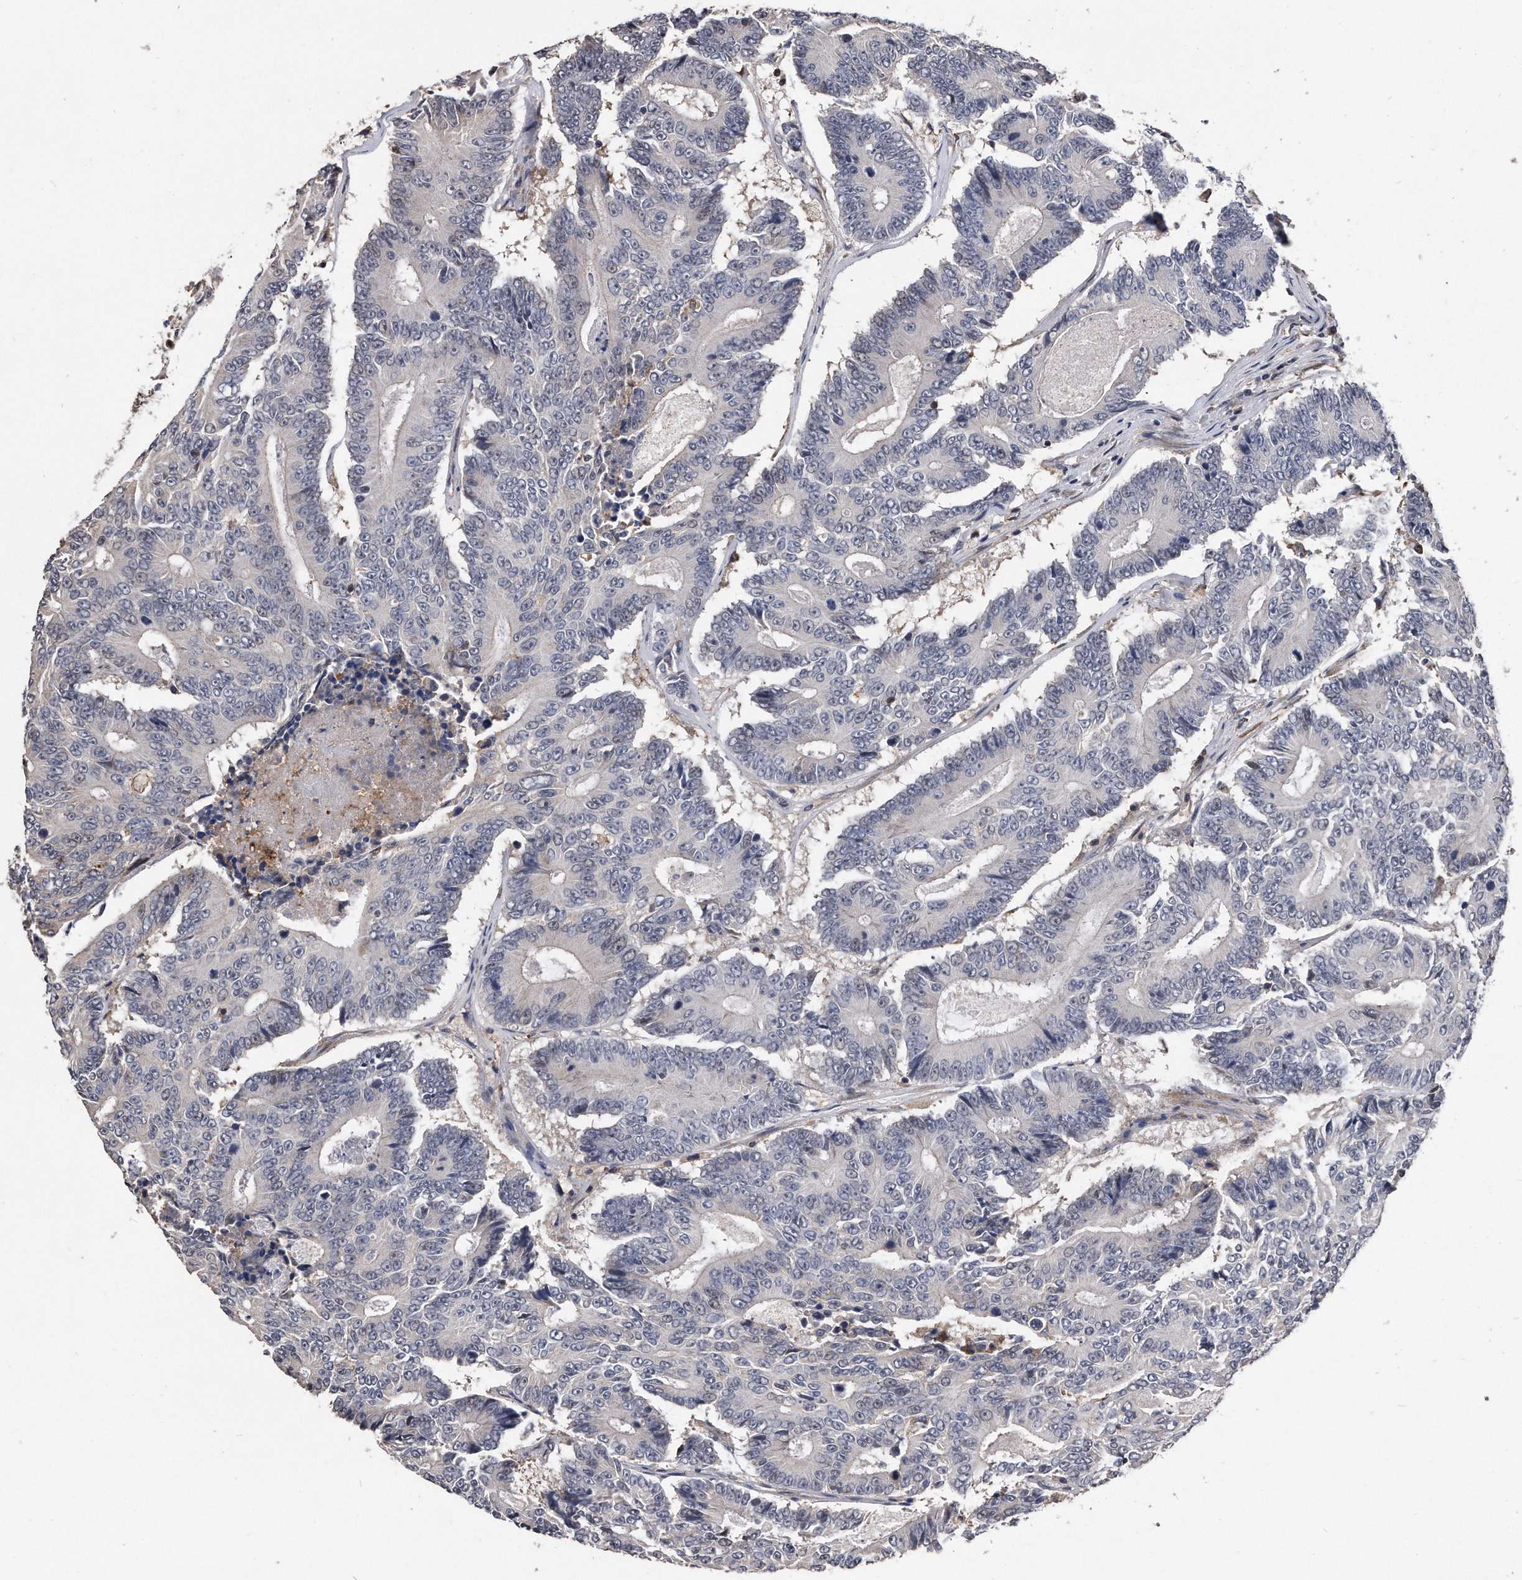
{"staining": {"intensity": "negative", "quantity": "none", "location": "none"}, "tissue": "colorectal cancer", "cell_type": "Tumor cells", "image_type": "cancer", "snomed": [{"axis": "morphology", "description": "Adenocarcinoma, NOS"}, {"axis": "topography", "description": "Colon"}], "caption": "Tumor cells are negative for protein expression in human colorectal adenocarcinoma. (DAB immunohistochemistry visualized using brightfield microscopy, high magnification).", "gene": "IL20RA", "patient": {"sex": "male", "age": 83}}